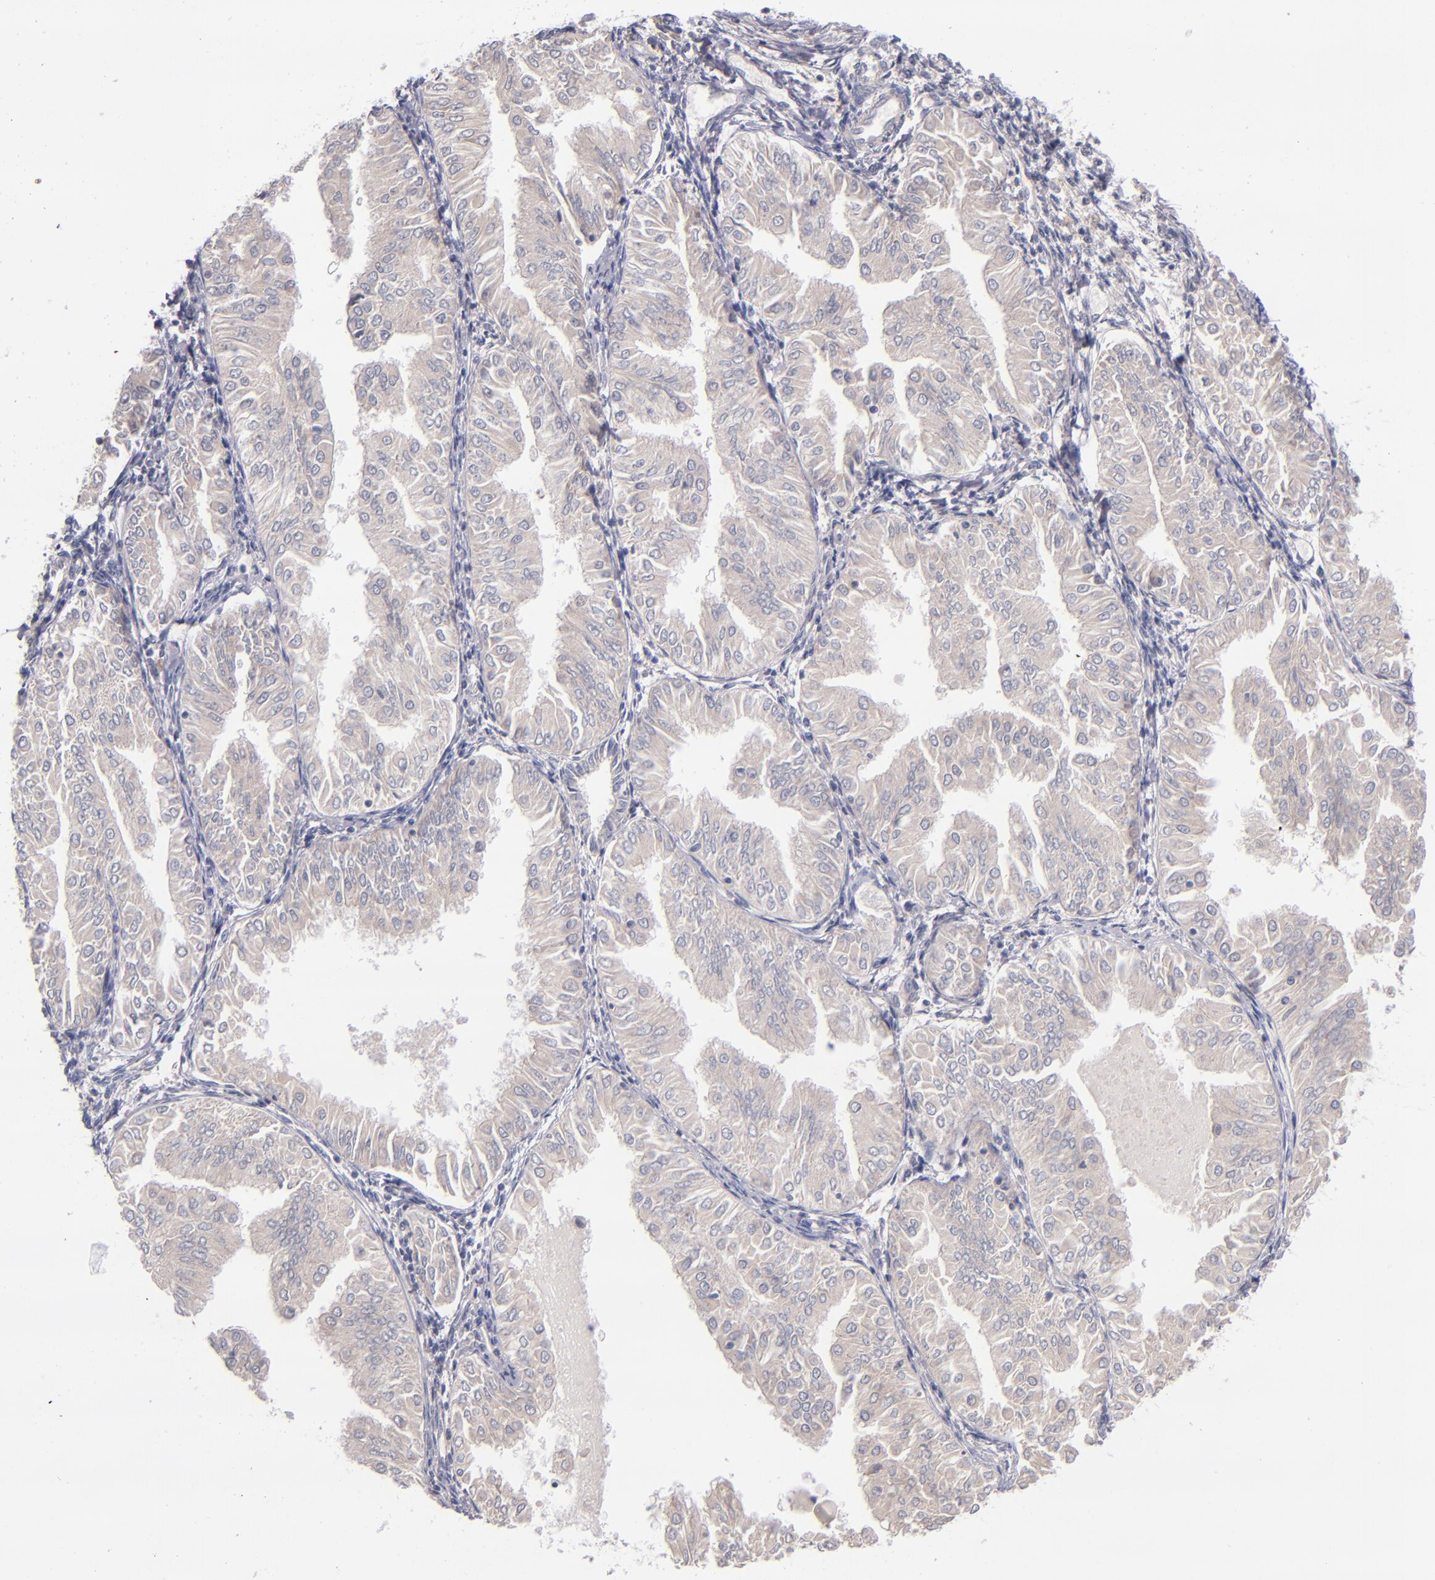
{"staining": {"intensity": "weak", "quantity": "25%-75%", "location": "cytoplasmic/membranous"}, "tissue": "endometrial cancer", "cell_type": "Tumor cells", "image_type": "cancer", "snomed": [{"axis": "morphology", "description": "Adenocarcinoma, NOS"}, {"axis": "topography", "description": "Endometrium"}], "caption": "High-power microscopy captured an IHC image of endometrial cancer (adenocarcinoma), revealing weak cytoplasmic/membranous staining in about 25%-75% of tumor cells.", "gene": "TSC2", "patient": {"sex": "female", "age": 53}}